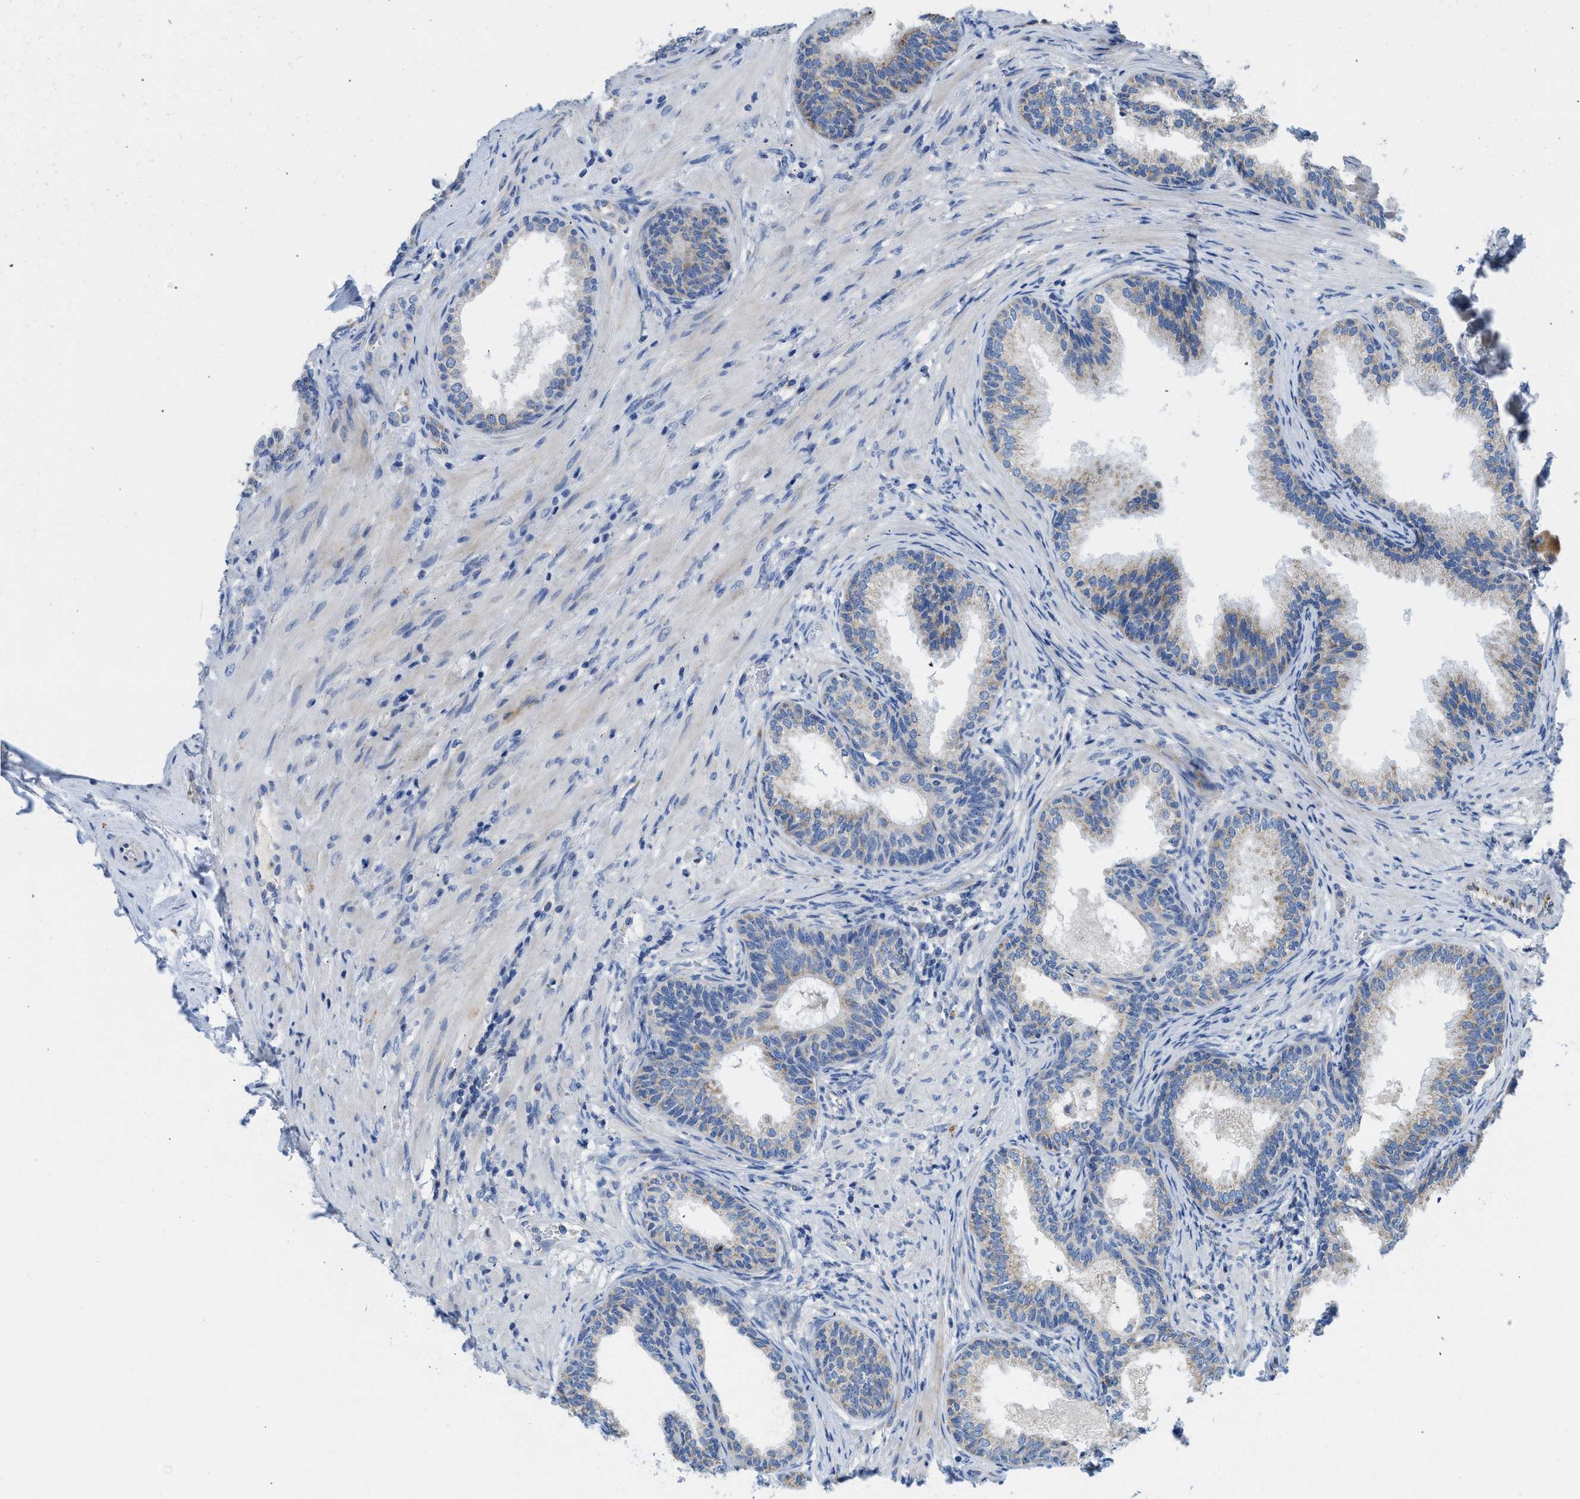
{"staining": {"intensity": "weak", "quantity": "<25%", "location": "cytoplasmic/membranous"}, "tissue": "prostate", "cell_type": "Glandular cells", "image_type": "normal", "snomed": [{"axis": "morphology", "description": "Normal tissue, NOS"}, {"axis": "topography", "description": "Prostate"}], "caption": "Human prostate stained for a protein using IHC exhibits no expression in glandular cells.", "gene": "SLC25A13", "patient": {"sex": "male", "age": 76}}